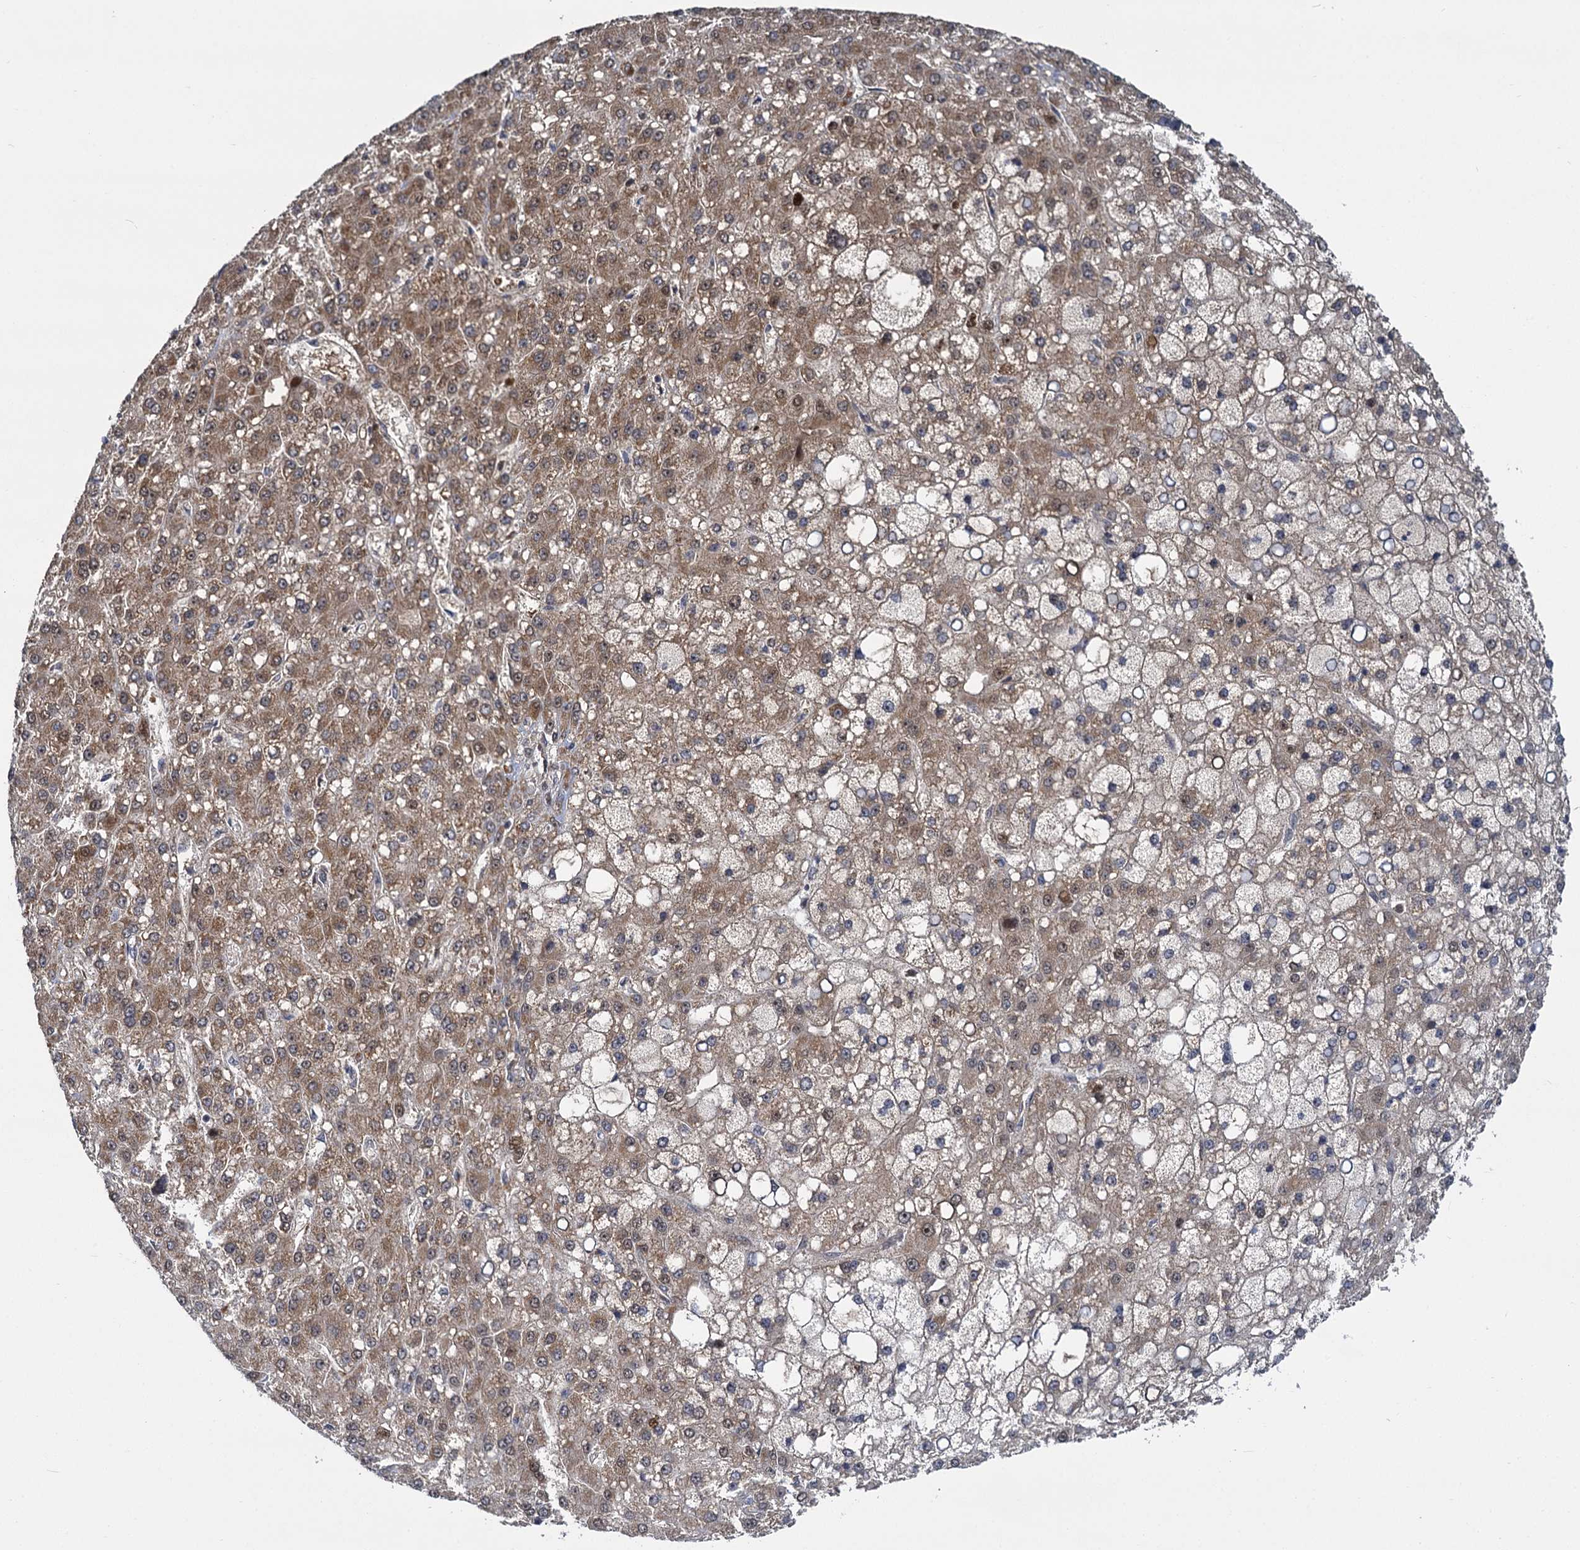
{"staining": {"intensity": "moderate", "quantity": ">75%", "location": "cytoplasmic/membranous,nuclear"}, "tissue": "liver cancer", "cell_type": "Tumor cells", "image_type": "cancer", "snomed": [{"axis": "morphology", "description": "Carcinoma, Hepatocellular, NOS"}, {"axis": "topography", "description": "Liver"}], "caption": "The micrograph exhibits immunohistochemical staining of liver cancer (hepatocellular carcinoma). There is moderate cytoplasmic/membranous and nuclear positivity is seen in approximately >75% of tumor cells.", "gene": "GAL3ST4", "patient": {"sex": "male", "age": 67}}